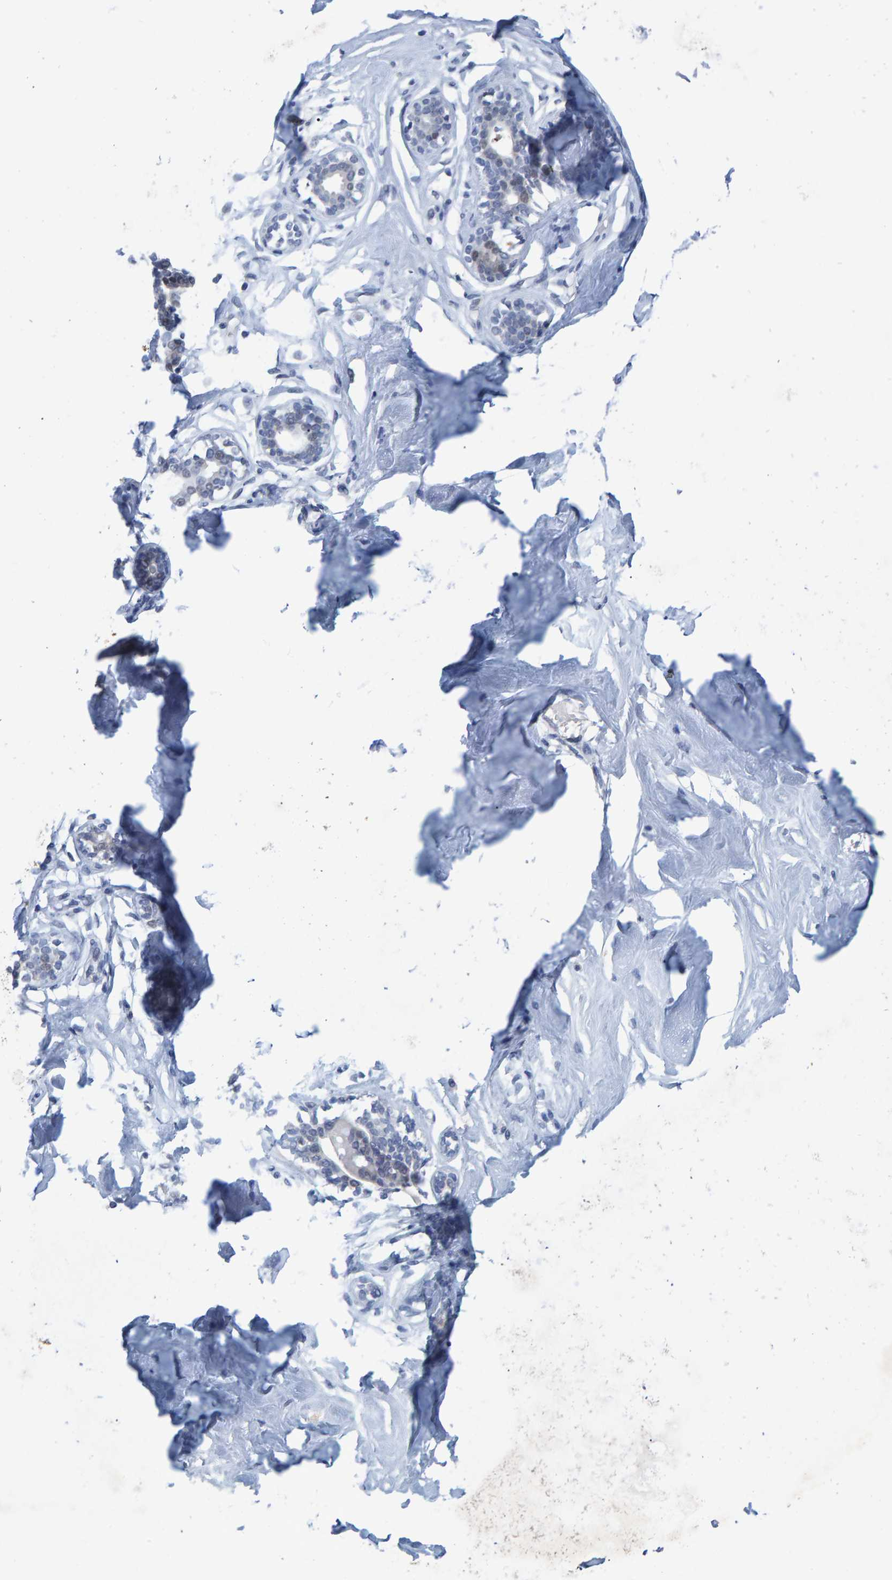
{"staining": {"intensity": "negative", "quantity": "none", "location": "none"}, "tissue": "breast", "cell_type": "Adipocytes", "image_type": "normal", "snomed": [{"axis": "morphology", "description": "Normal tissue, NOS"}, {"axis": "topography", "description": "Breast"}], "caption": "Immunohistochemistry (IHC) photomicrograph of normal breast: human breast stained with DAB (3,3'-diaminobenzidine) reveals no significant protein expression in adipocytes.", "gene": "PROCA1", "patient": {"sex": "female", "age": 23}}